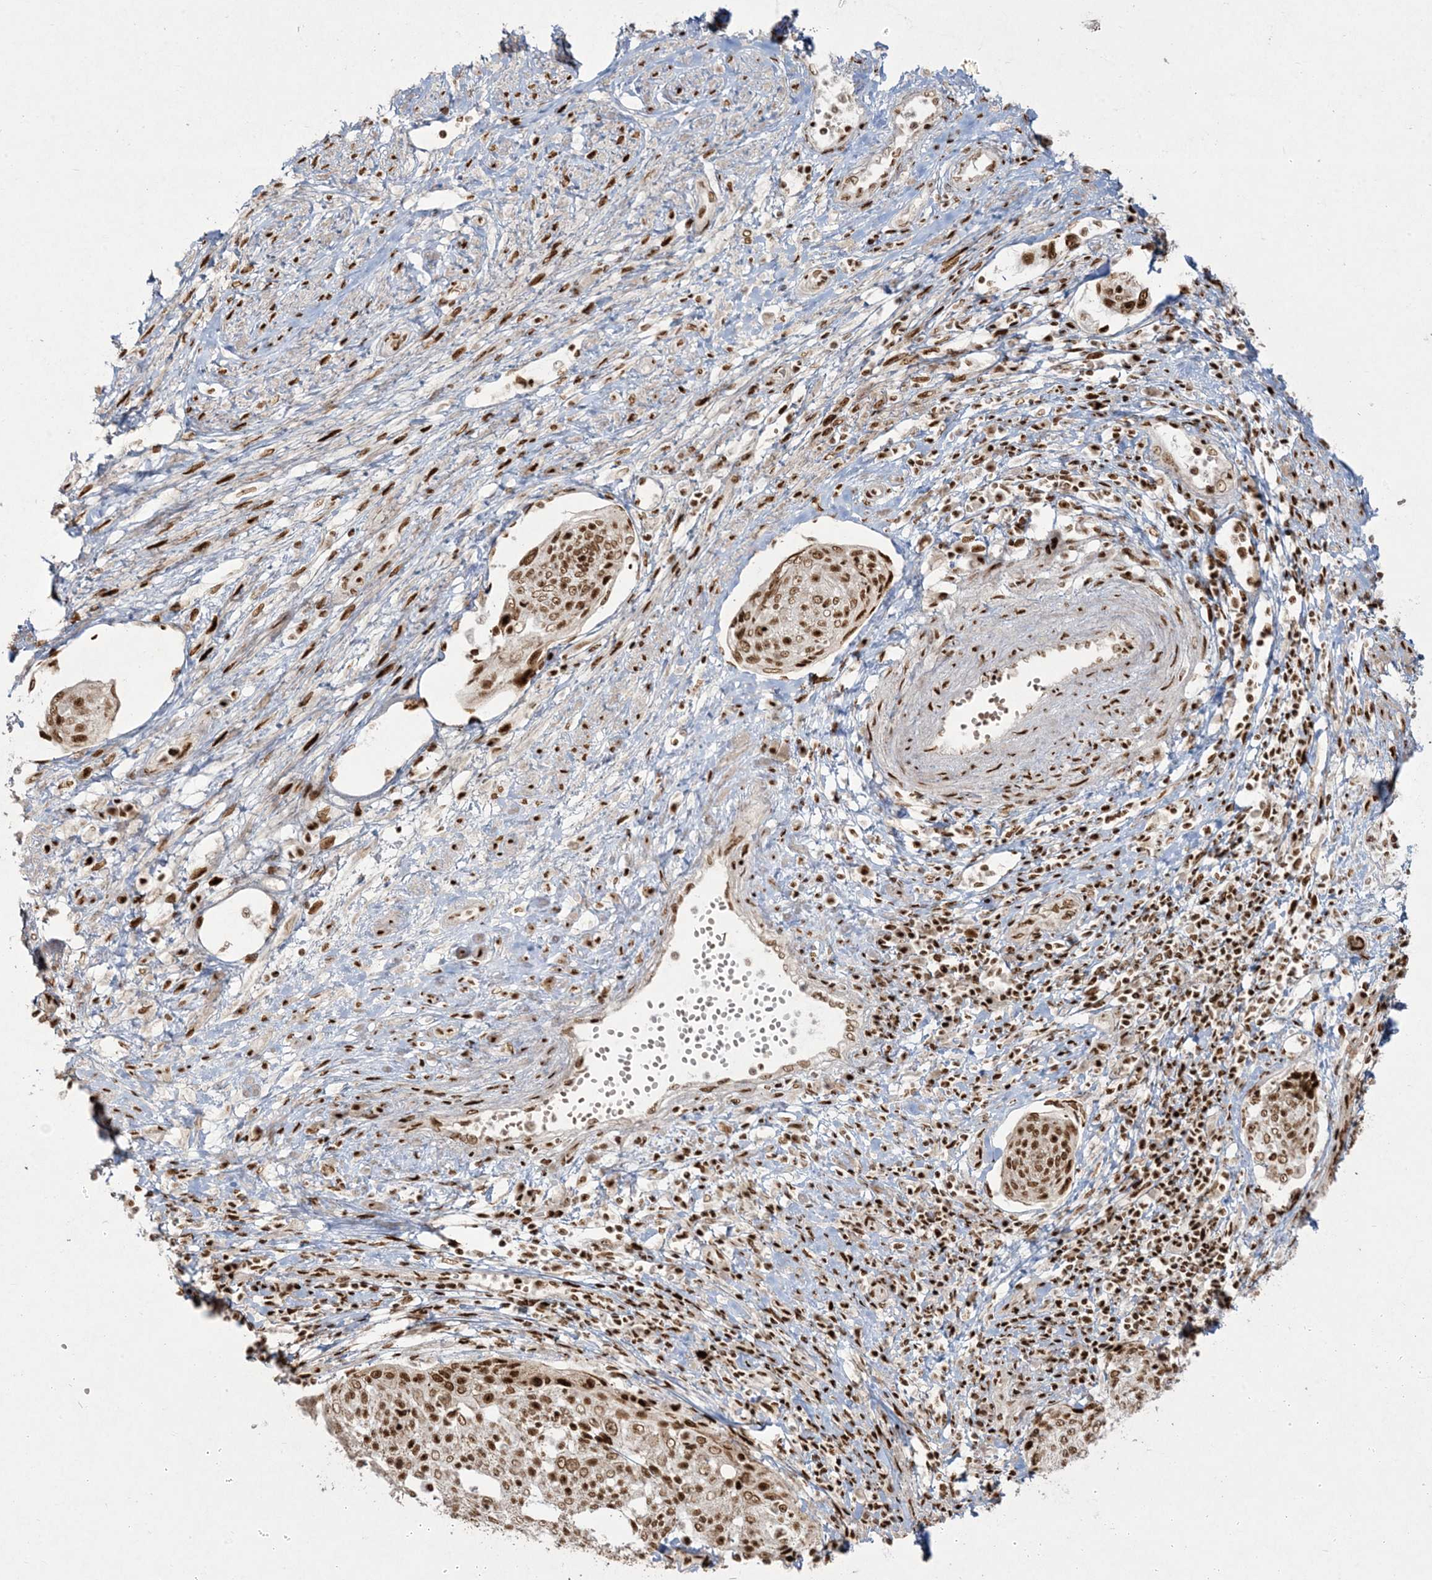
{"staining": {"intensity": "strong", "quantity": ">75%", "location": "nuclear"}, "tissue": "cervical cancer", "cell_type": "Tumor cells", "image_type": "cancer", "snomed": [{"axis": "morphology", "description": "Squamous cell carcinoma, NOS"}, {"axis": "topography", "description": "Cervix"}], "caption": "Immunohistochemistry micrograph of neoplastic tissue: squamous cell carcinoma (cervical) stained using immunohistochemistry (IHC) shows high levels of strong protein expression localized specifically in the nuclear of tumor cells, appearing as a nuclear brown color.", "gene": "RBM10", "patient": {"sex": "female", "age": 34}}